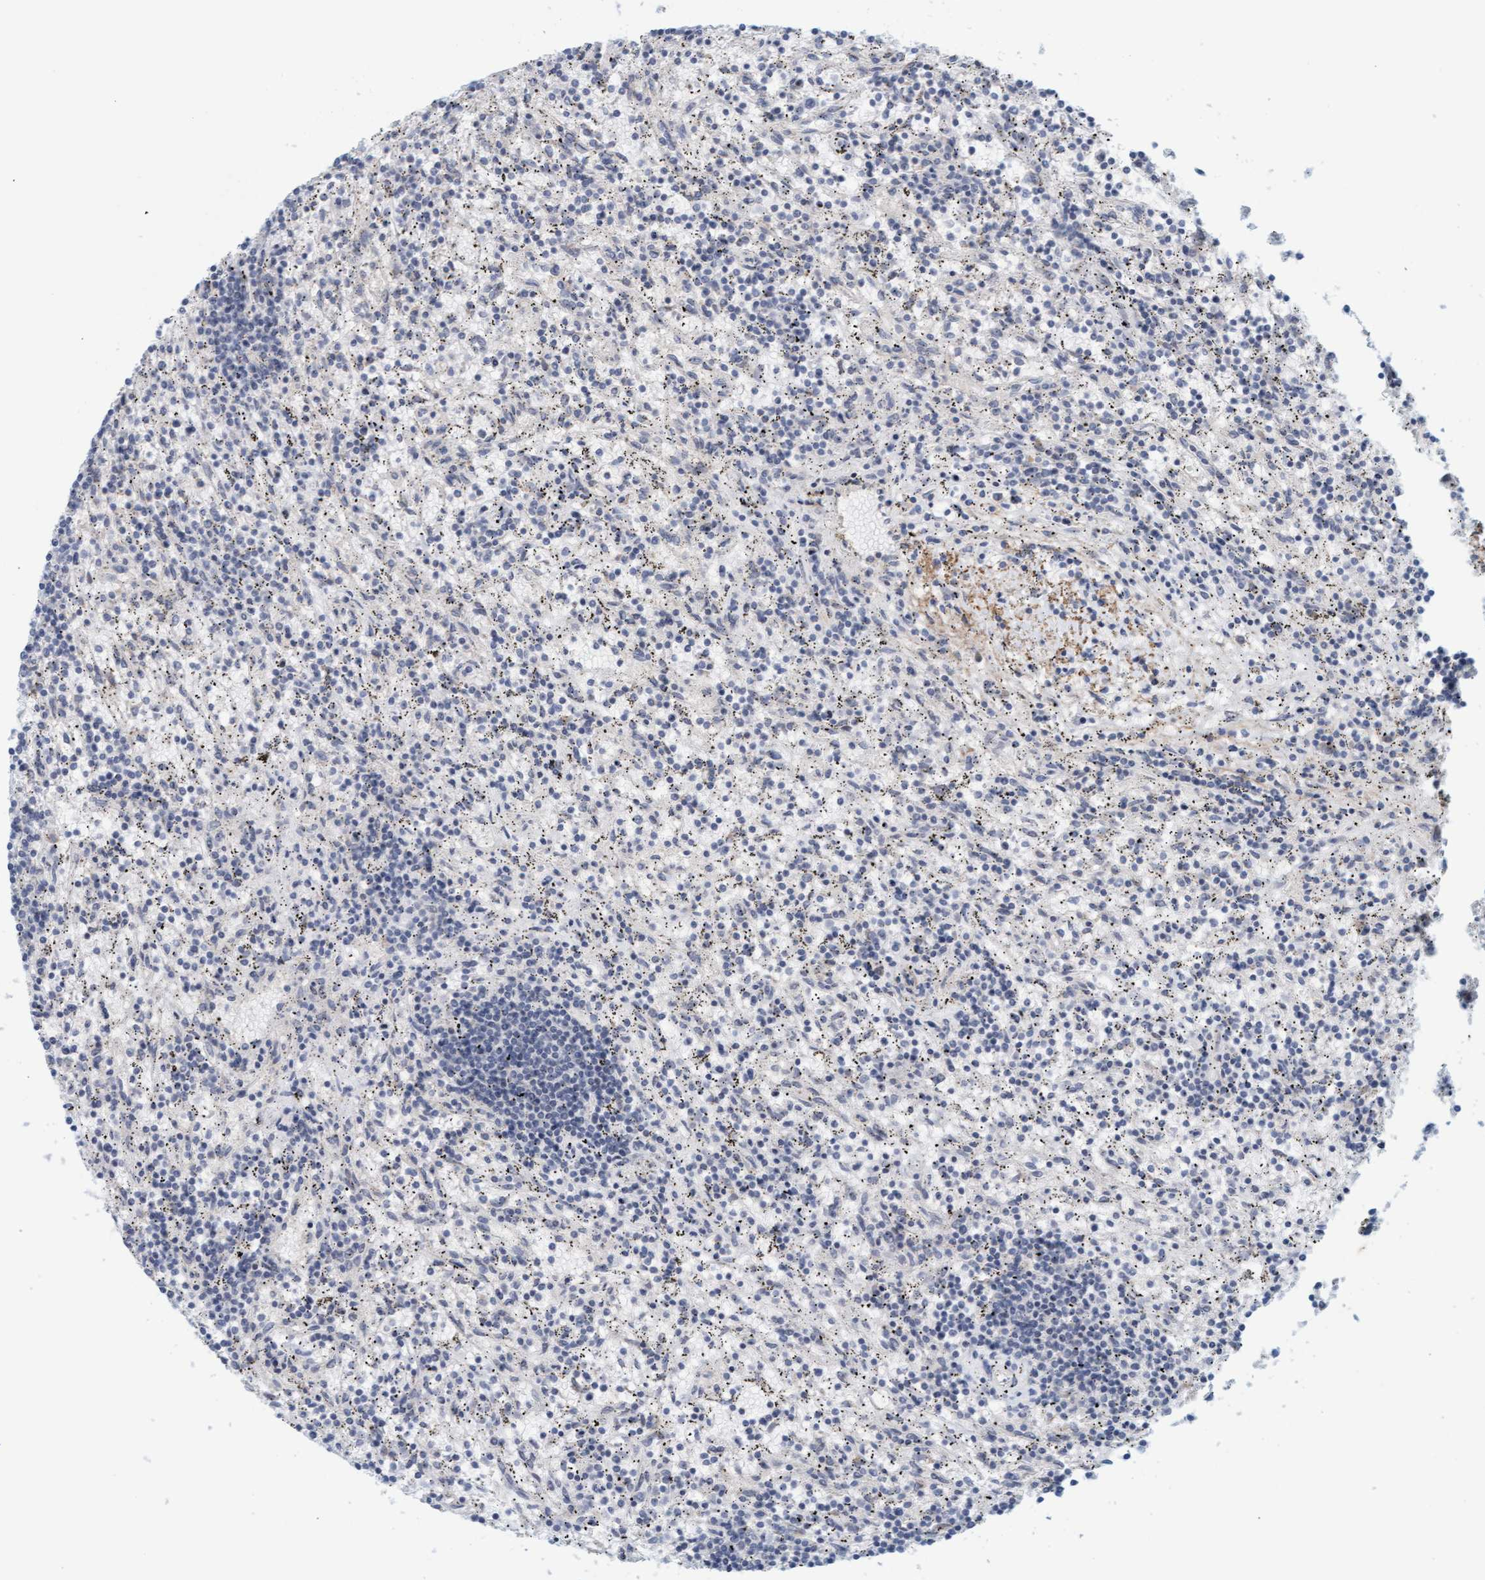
{"staining": {"intensity": "negative", "quantity": "none", "location": "none"}, "tissue": "lymphoma", "cell_type": "Tumor cells", "image_type": "cancer", "snomed": [{"axis": "morphology", "description": "Malignant lymphoma, non-Hodgkin's type, Low grade"}, {"axis": "topography", "description": "Spleen"}], "caption": "Immunohistochemistry (IHC) of human malignant lymphoma, non-Hodgkin's type (low-grade) demonstrates no expression in tumor cells.", "gene": "ZC3H3", "patient": {"sex": "male", "age": 76}}